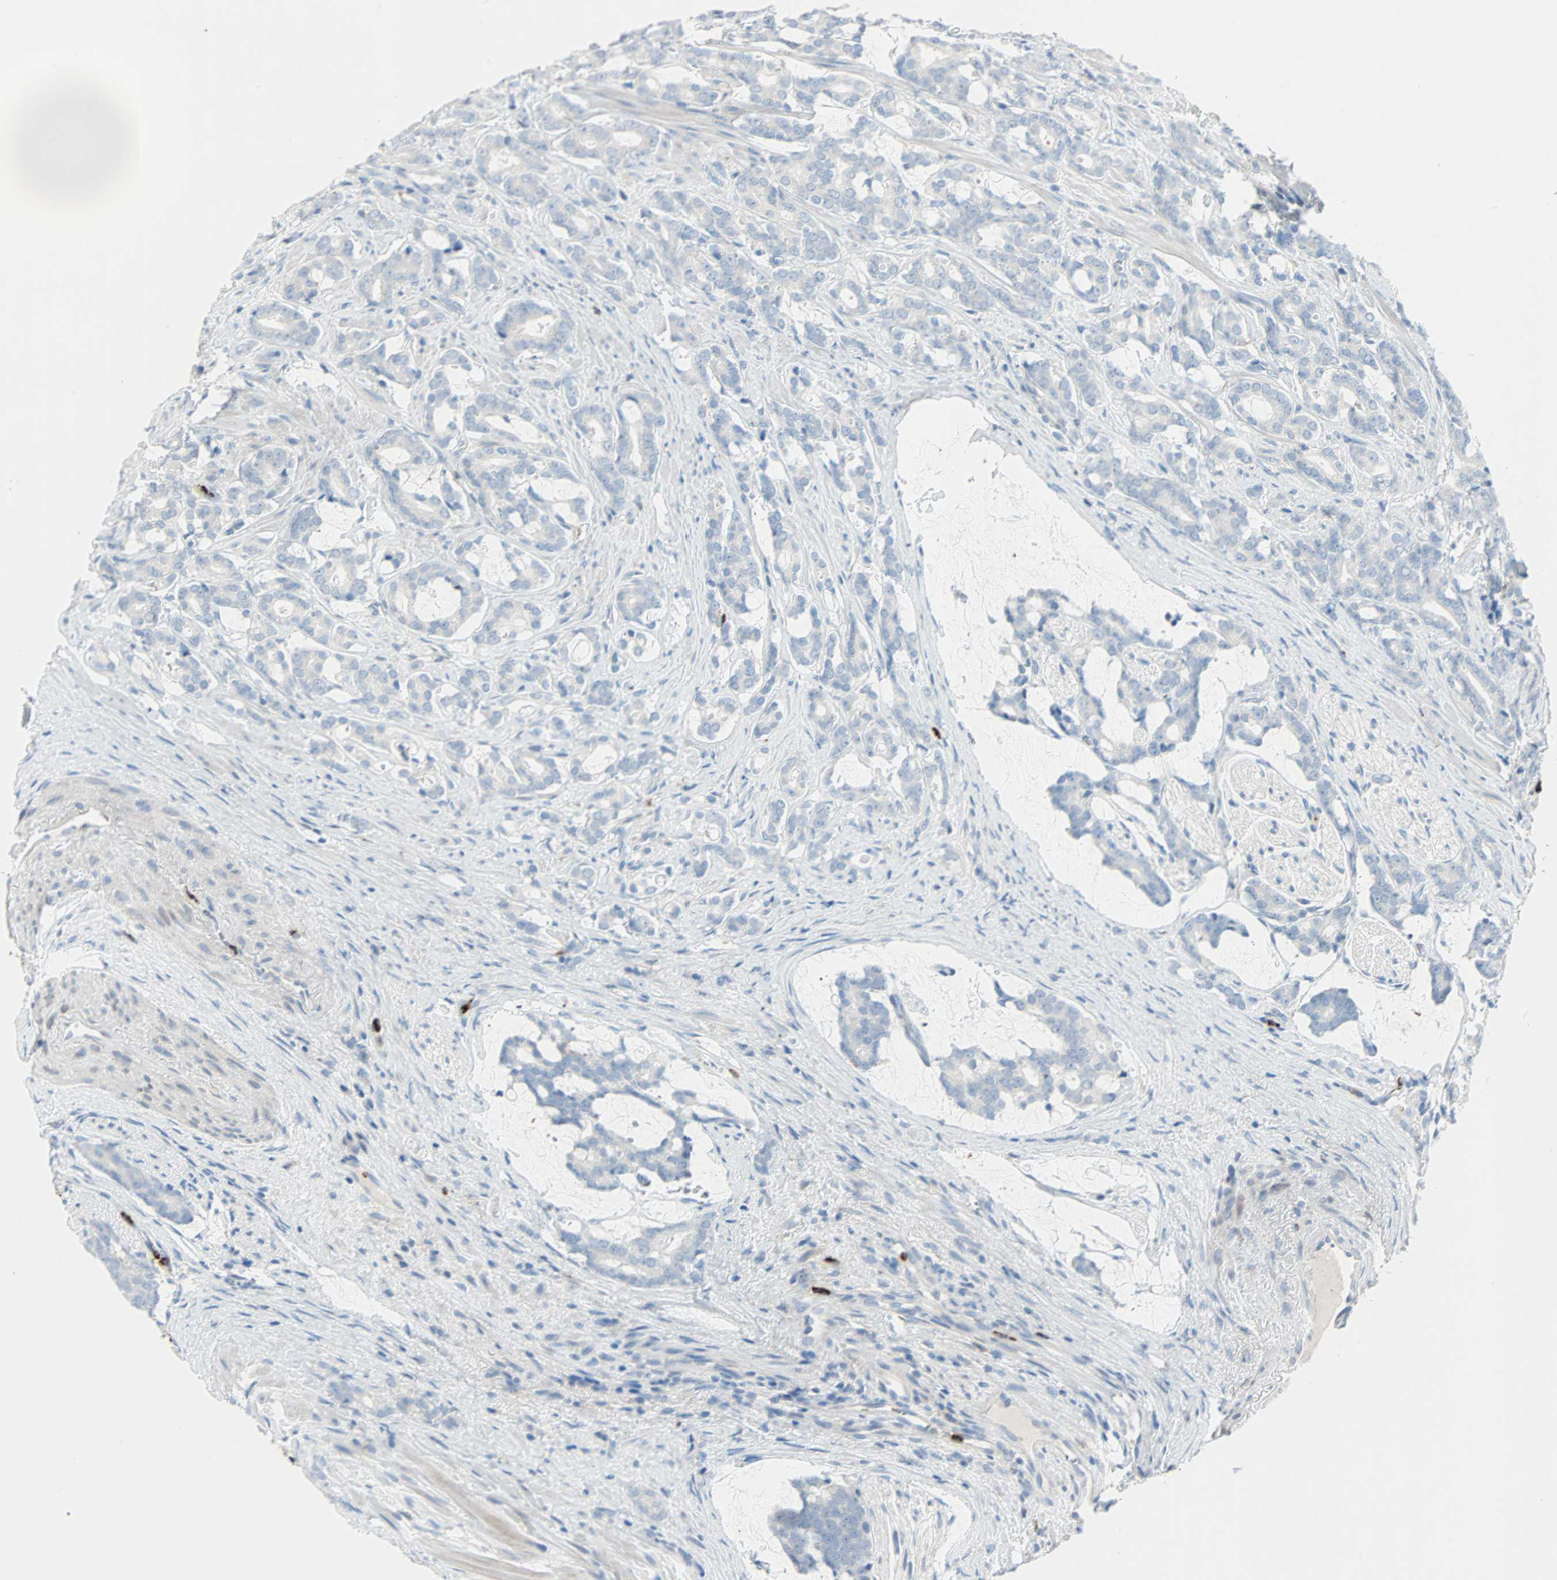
{"staining": {"intensity": "negative", "quantity": "none", "location": "none"}, "tissue": "prostate cancer", "cell_type": "Tumor cells", "image_type": "cancer", "snomed": [{"axis": "morphology", "description": "Adenocarcinoma, Low grade"}, {"axis": "topography", "description": "Prostate"}], "caption": "Immunohistochemistry (IHC) photomicrograph of adenocarcinoma (low-grade) (prostate) stained for a protein (brown), which exhibits no expression in tumor cells. (Immunohistochemistry (IHC), brightfield microscopy, high magnification).", "gene": "CLEC4A", "patient": {"sex": "male", "age": 58}}